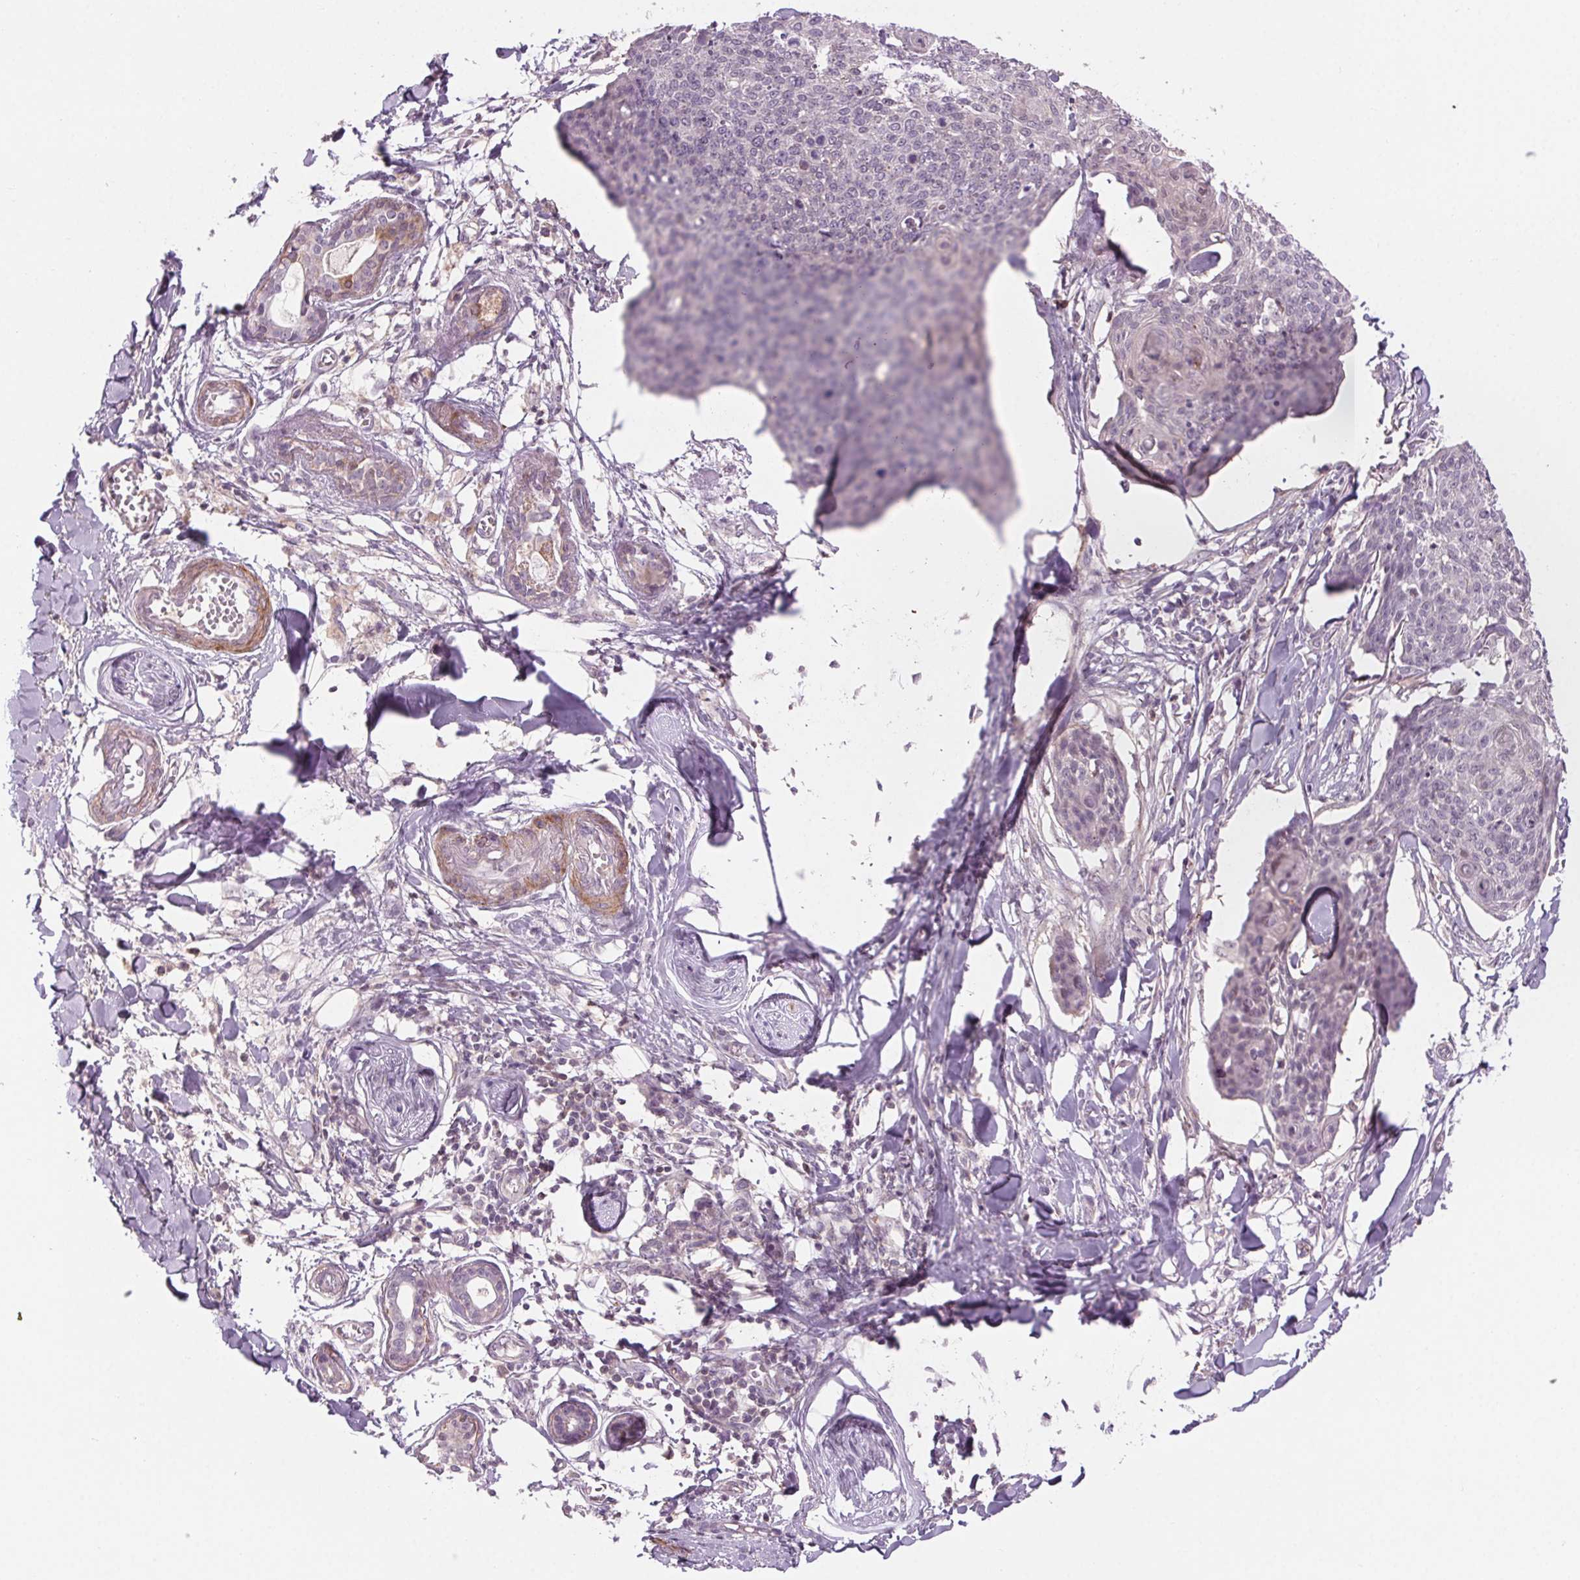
{"staining": {"intensity": "negative", "quantity": "none", "location": "none"}, "tissue": "skin cancer", "cell_type": "Tumor cells", "image_type": "cancer", "snomed": [{"axis": "morphology", "description": "Squamous cell carcinoma, NOS"}, {"axis": "topography", "description": "Skin"}, {"axis": "topography", "description": "Vulva"}], "caption": "There is no significant staining in tumor cells of squamous cell carcinoma (skin).", "gene": "HHLA2", "patient": {"sex": "female", "age": 75}}